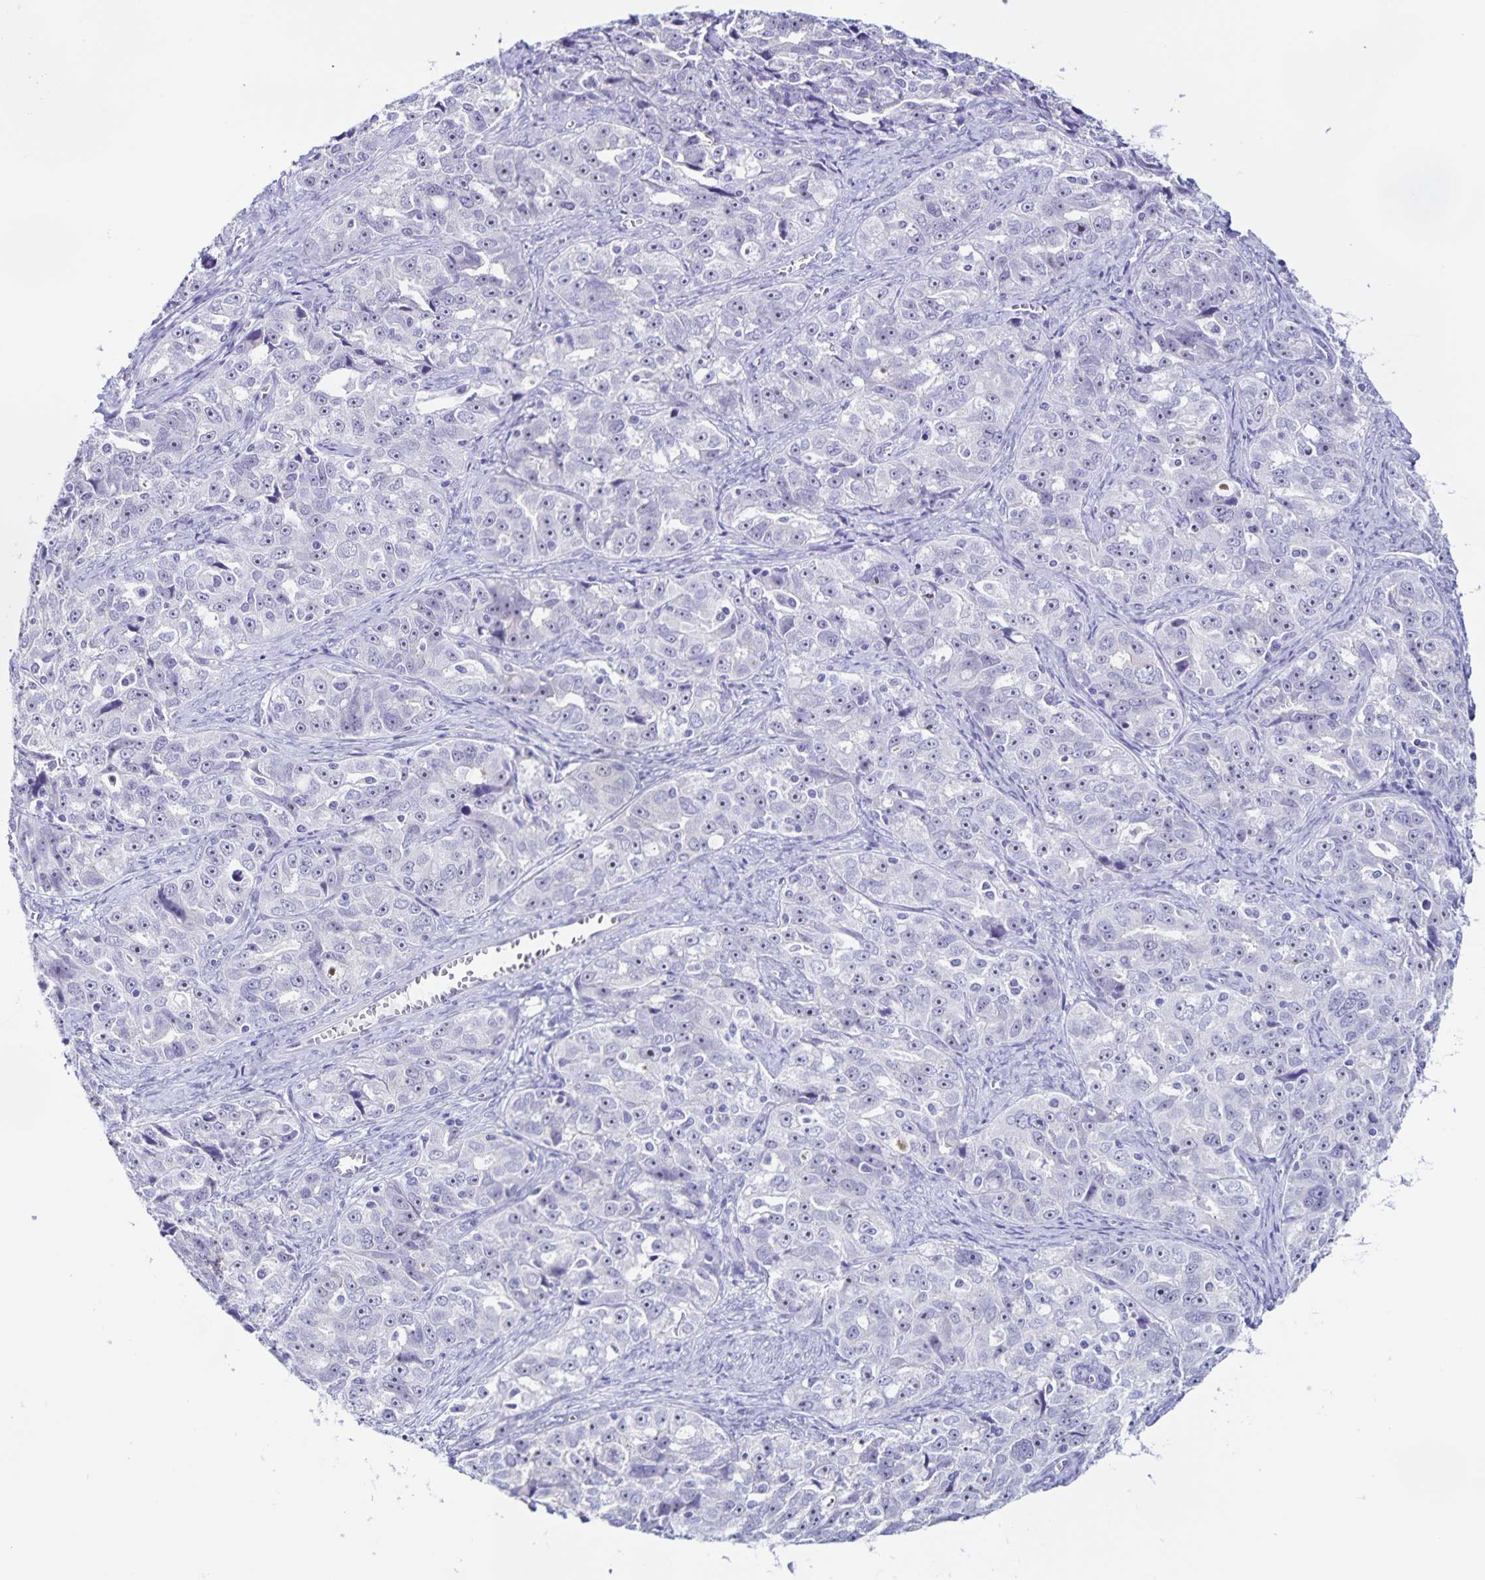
{"staining": {"intensity": "negative", "quantity": "none", "location": "none"}, "tissue": "ovarian cancer", "cell_type": "Tumor cells", "image_type": "cancer", "snomed": [{"axis": "morphology", "description": "Cystadenocarcinoma, serous, NOS"}, {"axis": "topography", "description": "Ovary"}], "caption": "Ovarian cancer stained for a protein using IHC shows no positivity tumor cells.", "gene": "FAM170A", "patient": {"sex": "female", "age": 51}}